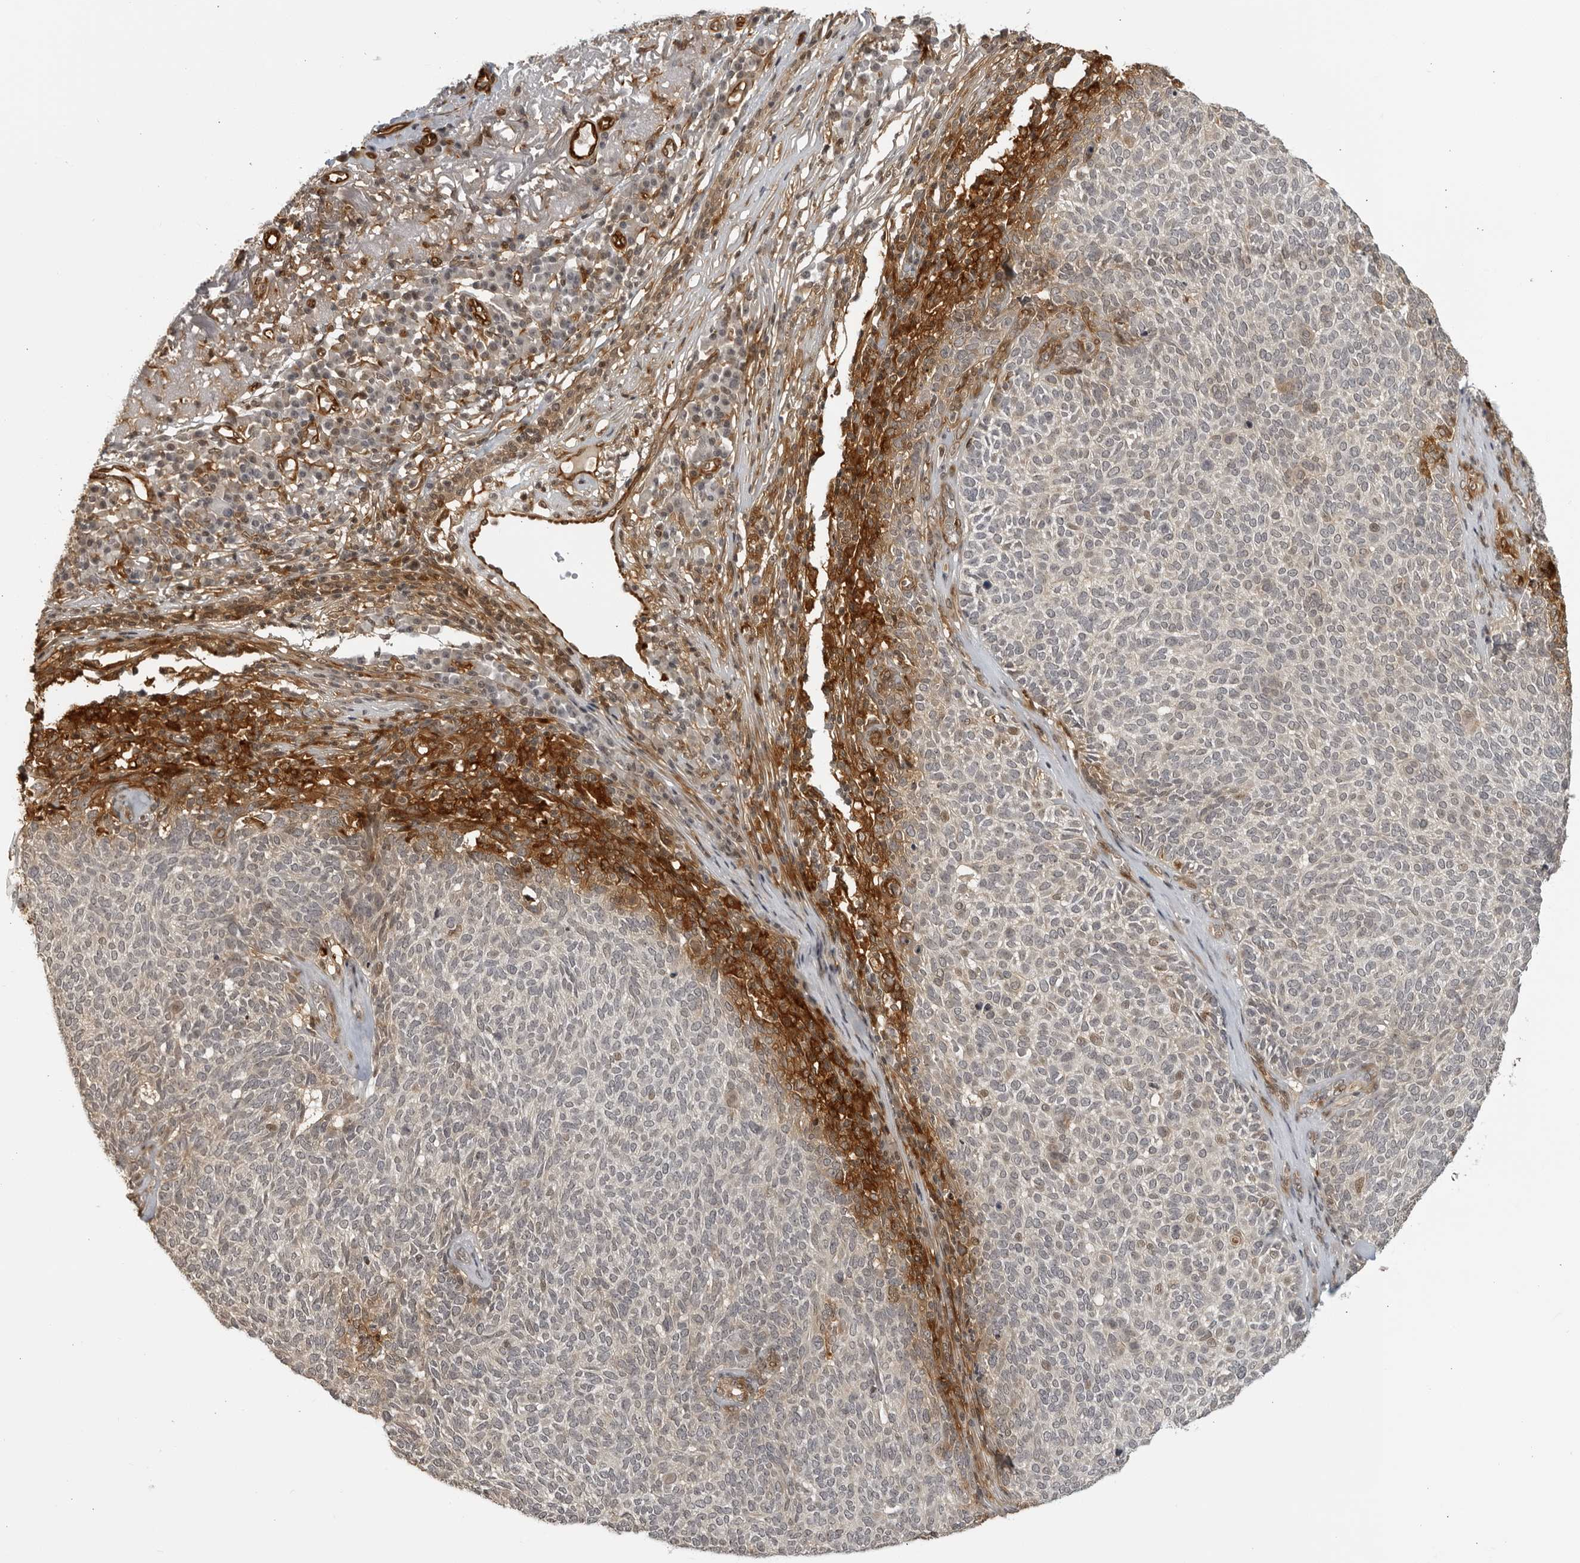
{"staining": {"intensity": "moderate", "quantity": "<25%", "location": "cytoplasmic/membranous"}, "tissue": "skin cancer", "cell_type": "Tumor cells", "image_type": "cancer", "snomed": [{"axis": "morphology", "description": "Squamous cell carcinoma, NOS"}, {"axis": "topography", "description": "Skin"}], "caption": "Squamous cell carcinoma (skin) was stained to show a protein in brown. There is low levels of moderate cytoplasmic/membranous expression in approximately <25% of tumor cells. The staining was performed using DAB (3,3'-diaminobenzidine), with brown indicating positive protein expression. Nuclei are stained blue with hematoxylin.", "gene": "TCF21", "patient": {"sex": "female", "age": 90}}